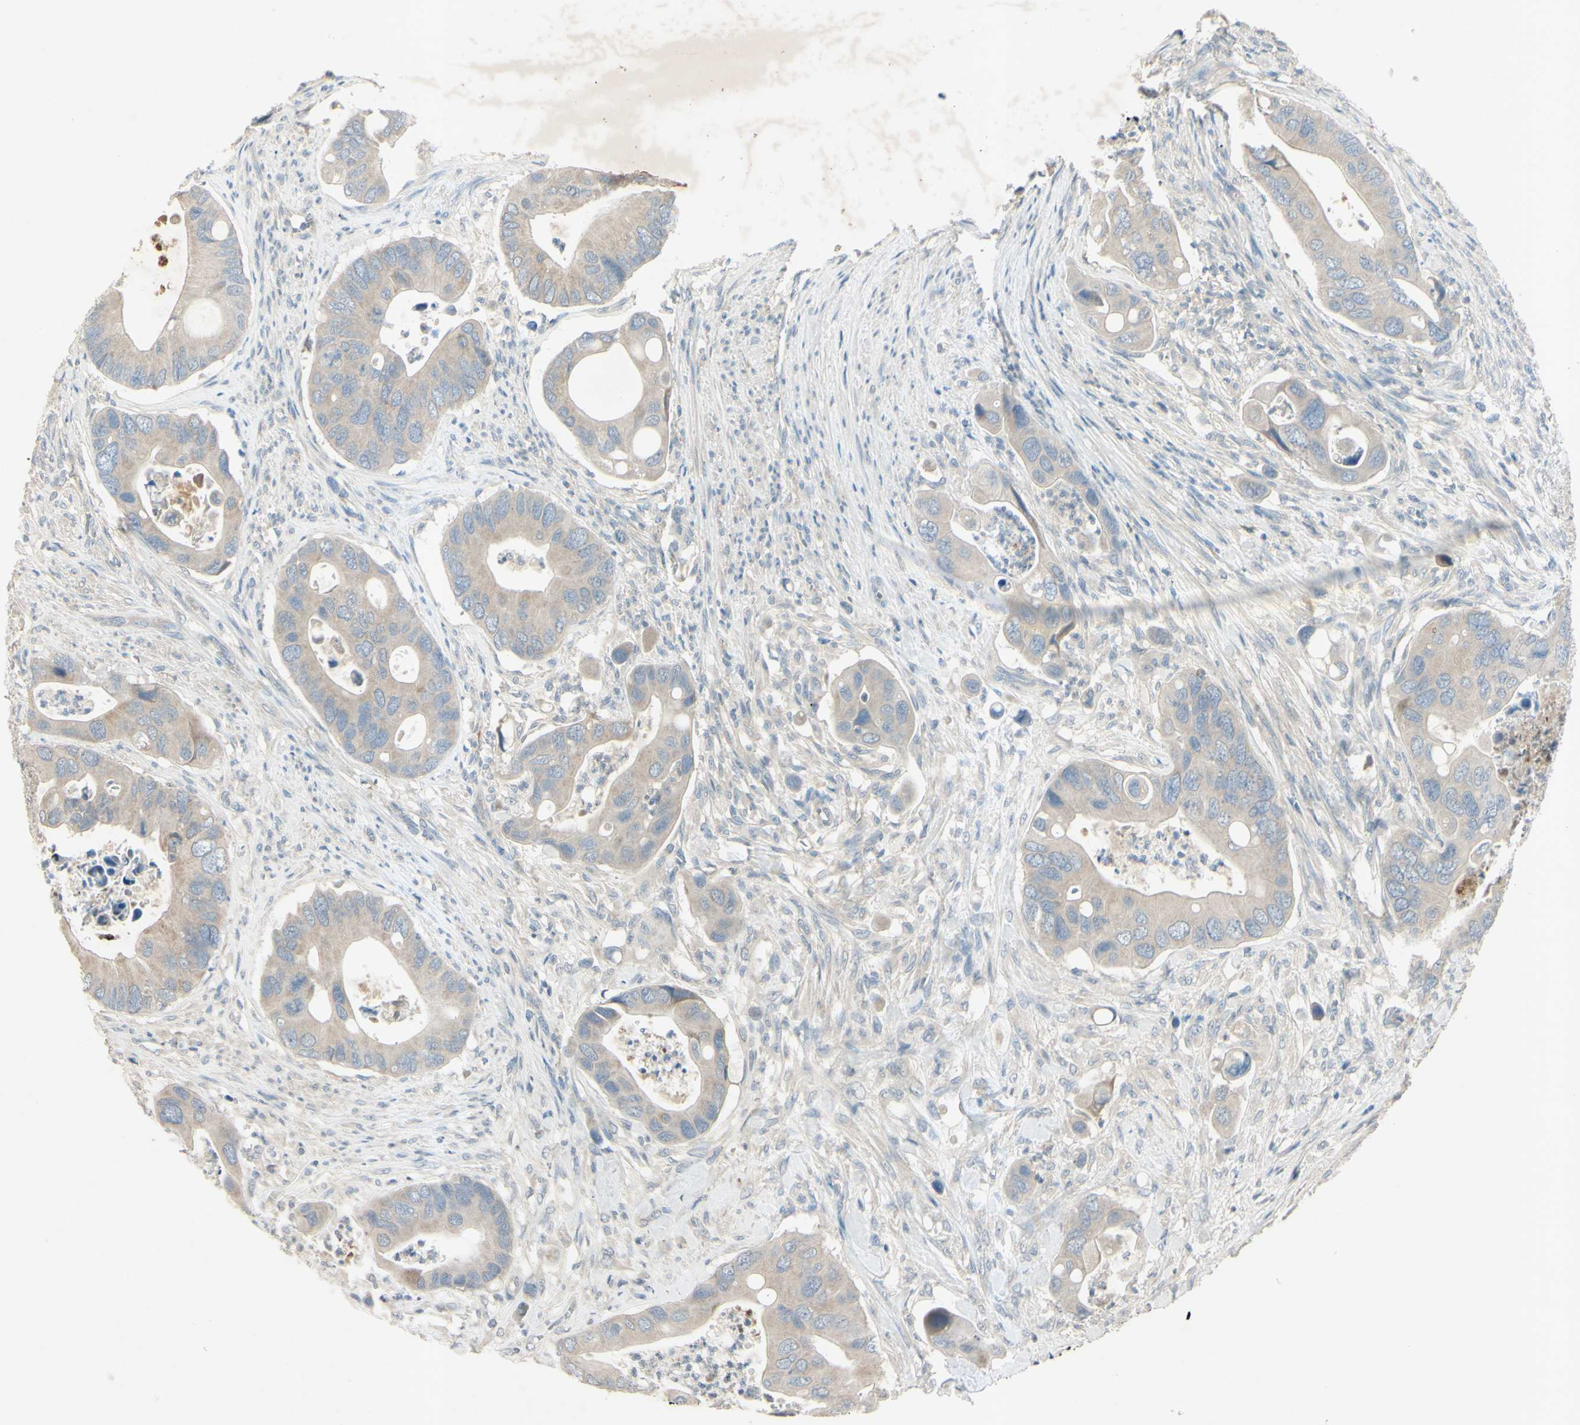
{"staining": {"intensity": "weak", "quantity": ">75%", "location": "cytoplasmic/membranous"}, "tissue": "colorectal cancer", "cell_type": "Tumor cells", "image_type": "cancer", "snomed": [{"axis": "morphology", "description": "Adenocarcinoma, NOS"}, {"axis": "topography", "description": "Rectum"}], "caption": "Brown immunohistochemical staining in human colorectal cancer (adenocarcinoma) demonstrates weak cytoplasmic/membranous staining in about >75% of tumor cells.", "gene": "AATK", "patient": {"sex": "female", "age": 57}}